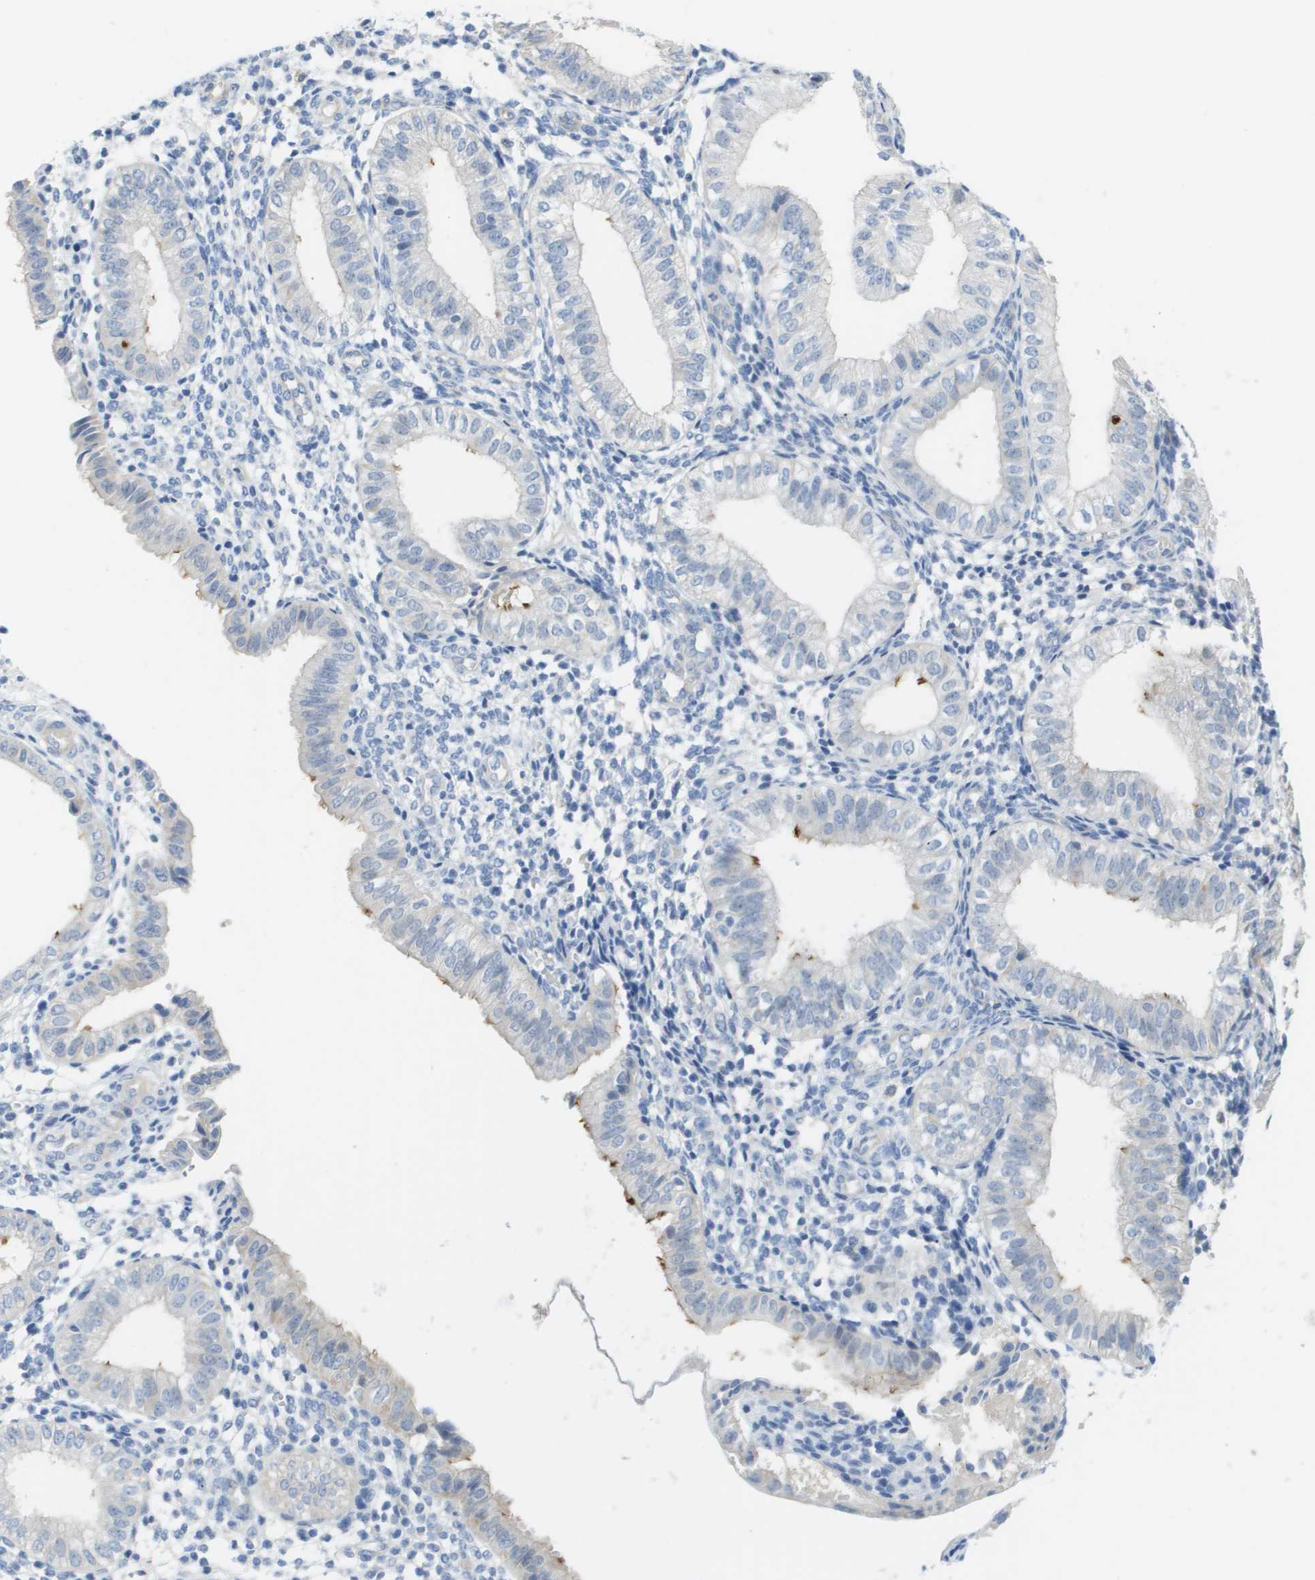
{"staining": {"intensity": "negative", "quantity": "none", "location": "none"}, "tissue": "endometrium", "cell_type": "Cells in endometrial stroma", "image_type": "normal", "snomed": [{"axis": "morphology", "description": "Normal tissue, NOS"}, {"axis": "topography", "description": "Endometrium"}], "caption": "Image shows no protein expression in cells in endometrial stroma of benign endometrium.", "gene": "MYL3", "patient": {"sex": "female", "age": 39}}